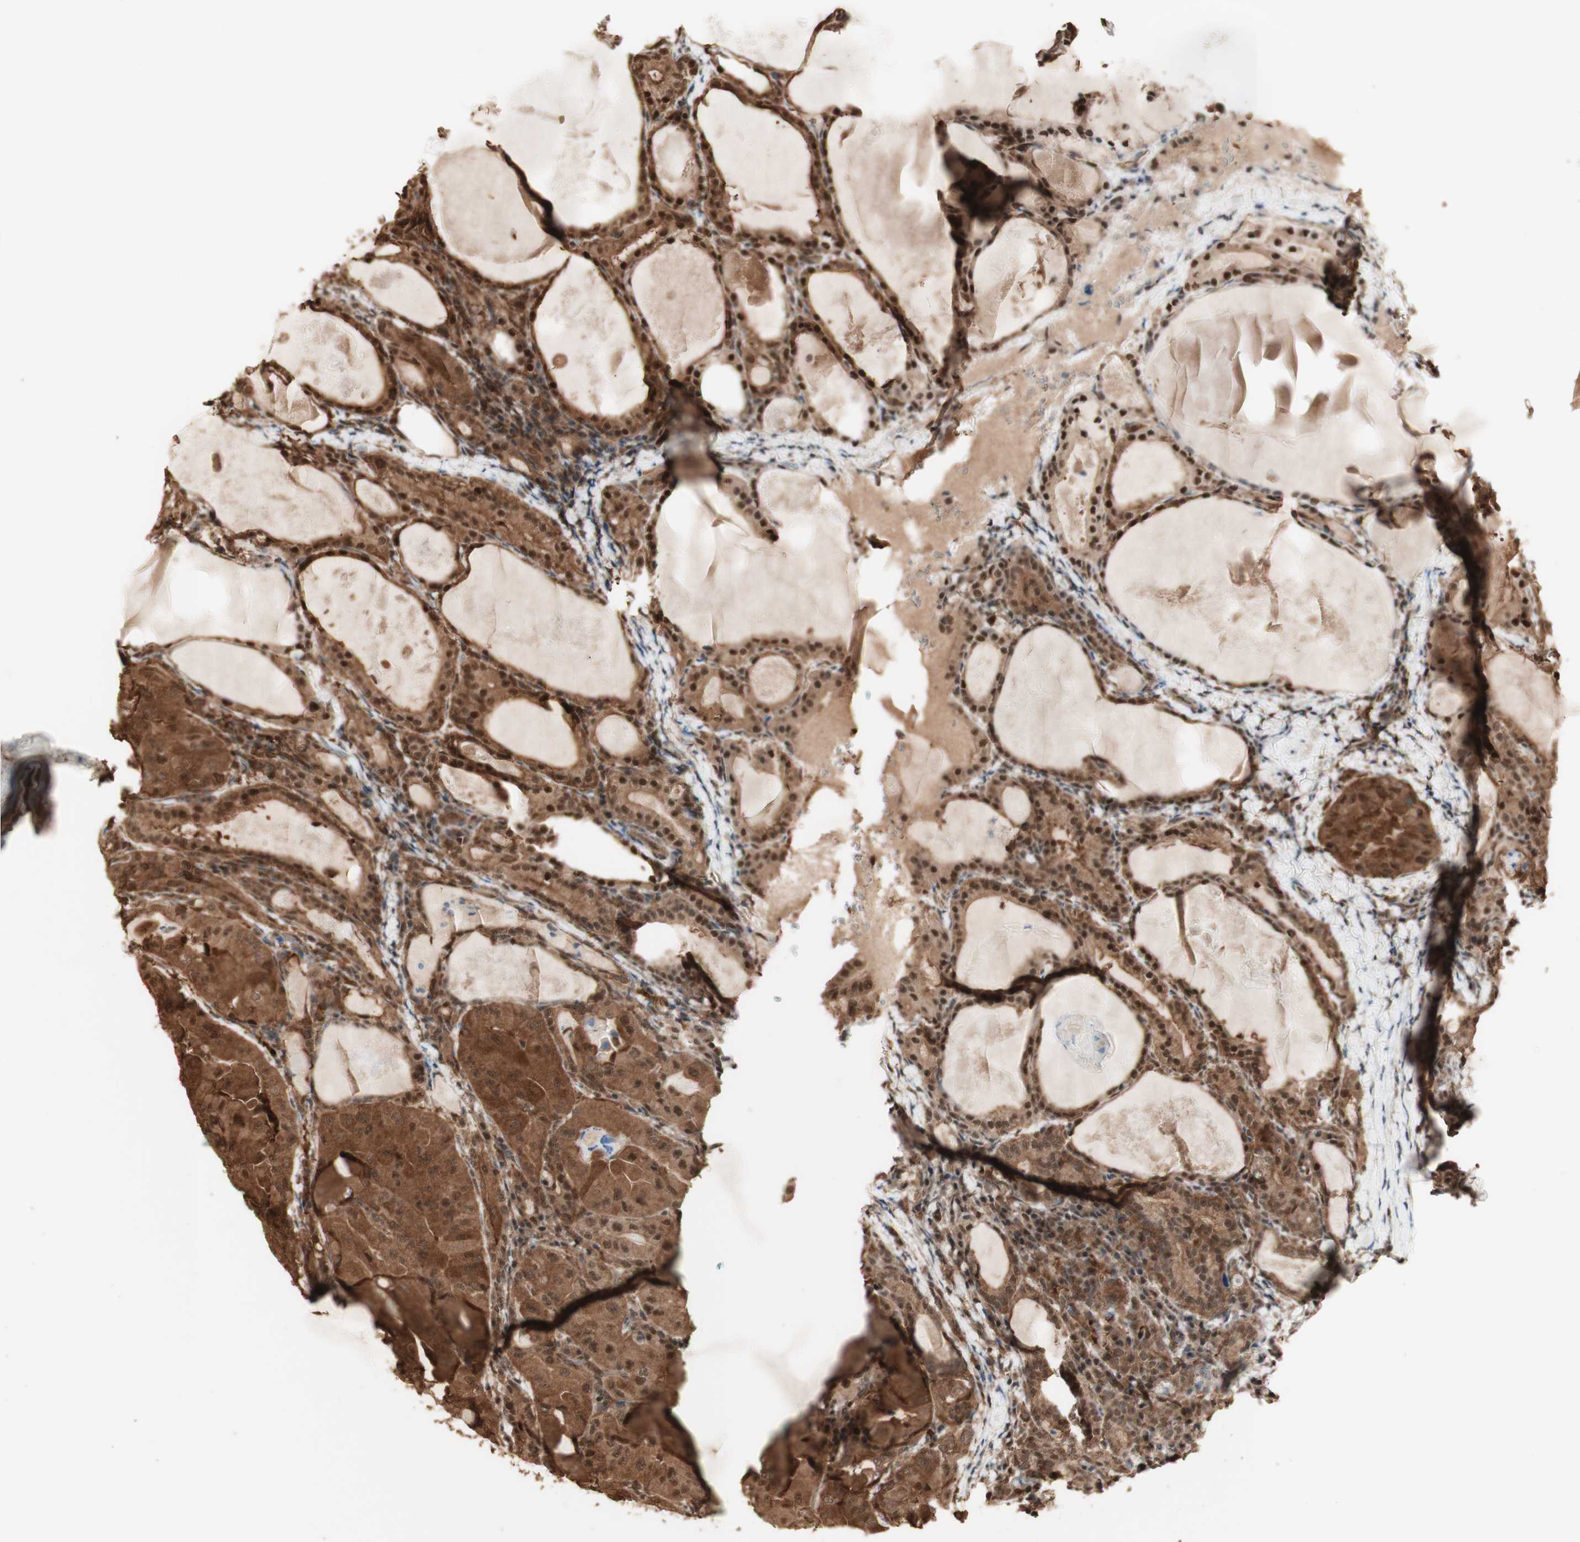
{"staining": {"intensity": "moderate", "quantity": ">75%", "location": "cytoplasmic/membranous,nuclear"}, "tissue": "thyroid cancer", "cell_type": "Tumor cells", "image_type": "cancer", "snomed": [{"axis": "morphology", "description": "Papillary adenocarcinoma, NOS"}, {"axis": "topography", "description": "Thyroid gland"}], "caption": "The image shows immunohistochemical staining of thyroid cancer. There is moderate cytoplasmic/membranous and nuclear expression is appreciated in about >75% of tumor cells.", "gene": "YWHAB", "patient": {"sex": "female", "age": 42}}